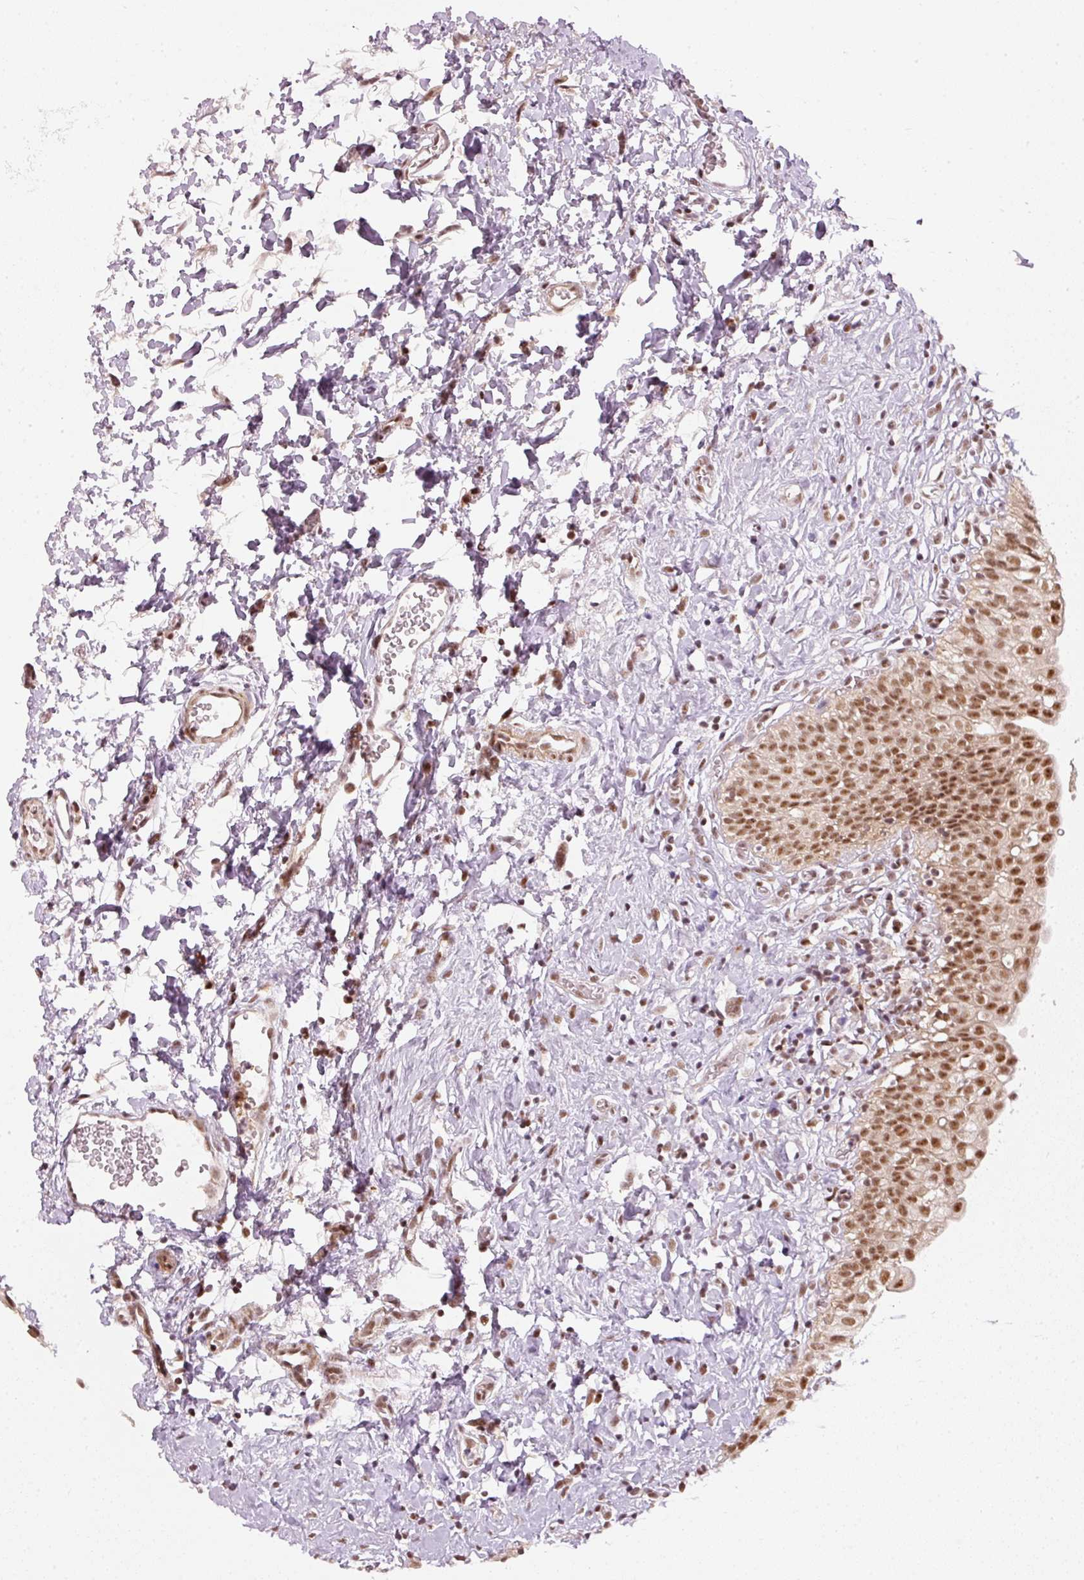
{"staining": {"intensity": "strong", "quantity": ">75%", "location": "nuclear"}, "tissue": "urinary bladder", "cell_type": "Urothelial cells", "image_type": "normal", "snomed": [{"axis": "morphology", "description": "Normal tissue, NOS"}, {"axis": "topography", "description": "Urinary bladder"}], "caption": "A photomicrograph of human urinary bladder stained for a protein shows strong nuclear brown staining in urothelial cells.", "gene": "THOC6", "patient": {"sex": "male", "age": 51}}